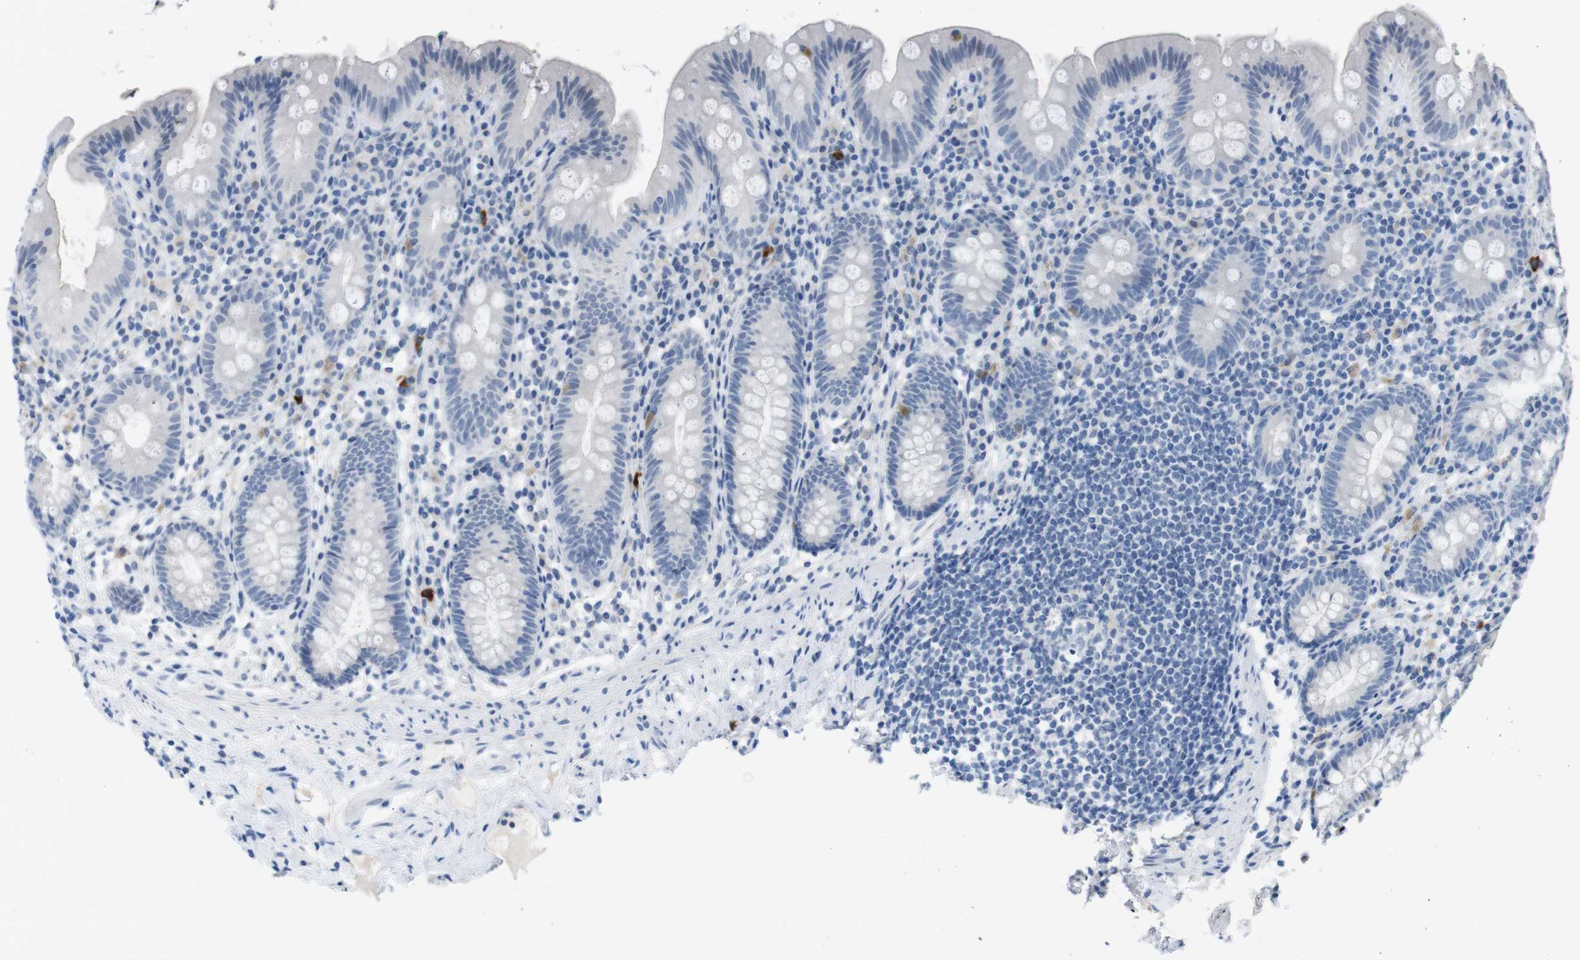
{"staining": {"intensity": "negative", "quantity": "none", "location": "none"}, "tissue": "appendix", "cell_type": "Glandular cells", "image_type": "normal", "snomed": [{"axis": "morphology", "description": "Normal tissue, NOS"}, {"axis": "topography", "description": "Appendix"}], "caption": "DAB (3,3'-diaminobenzidine) immunohistochemical staining of normal human appendix reveals no significant staining in glandular cells. (Brightfield microscopy of DAB IHC at high magnification).", "gene": "OPN1SW", "patient": {"sex": "male", "age": 52}}